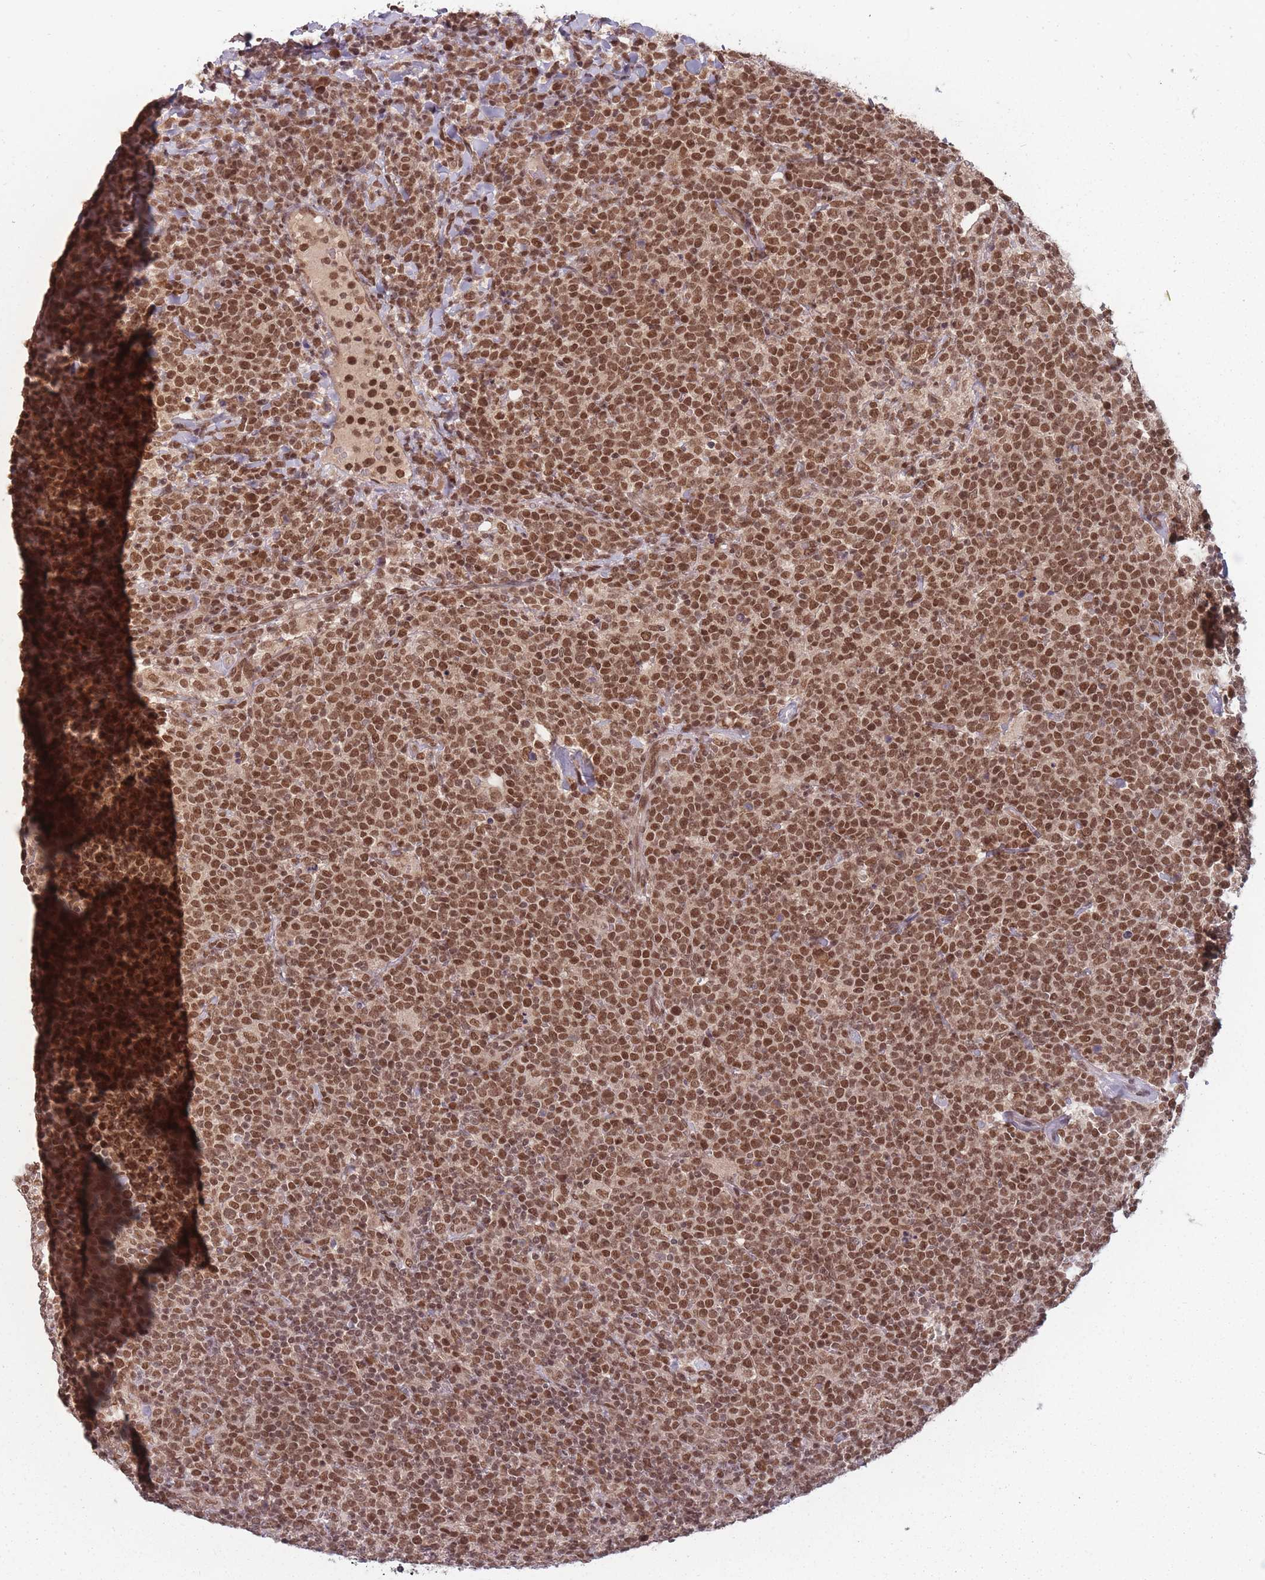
{"staining": {"intensity": "moderate", "quantity": ">75%", "location": "nuclear"}, "tissue": "lymphoma", "cell_type": "Tumor cells", "image_type": "cancer", "snomed": [{"axis": "morphology", "description": "Malignant lymphoma, non-Hodgkin's type, High grade"}, {"axis": "topography", "description": "Lymph node"}], "caption": "Protein staining of lymphoma tissue exhibits moderate nuclear expression in about >75% of tumor cells.", "gene": "TMED3", "patient": {"sex": "male", "age": 61}}